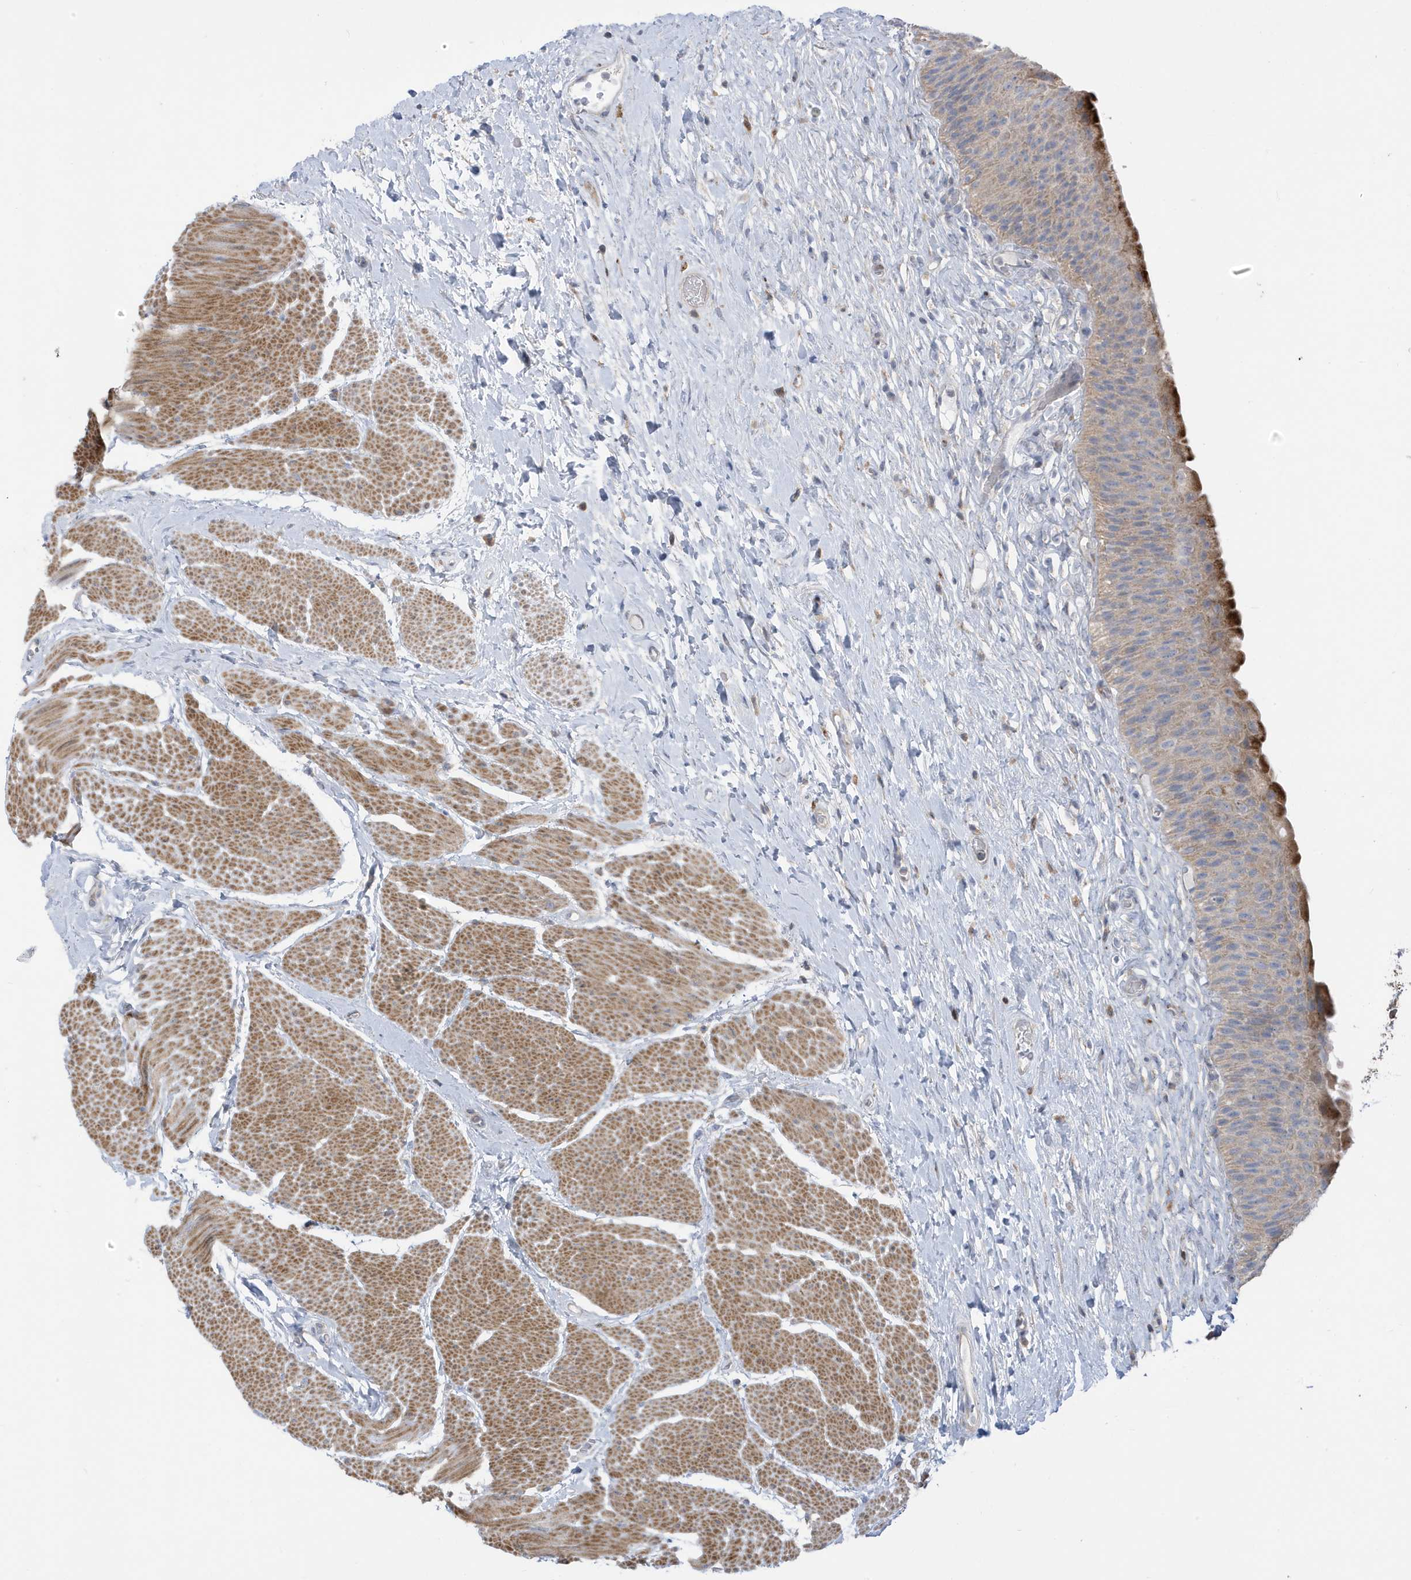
{"staining": {"intensity": "moderate", "quantity": ">75%", "location": "cytoplasmic/membranous"}, "tissue": "urinary bladder", "cell_type": "Urothelial cells", "image_type": "normal", "snomed": [{"axis": "morphology", "description": "Normal tissue, NOS"}, {"axis": "topography", "description": "Urinary bladder"}], "caption": "Immunohistochemical staining of benign human urinary bladder exhibits >75% levels of moderate cytoplasmic/membranous protein staining in approximately >75% of urothelial cells.", "gene": "ATP13A5", "patient": {"sex": "male", "age": 74}}